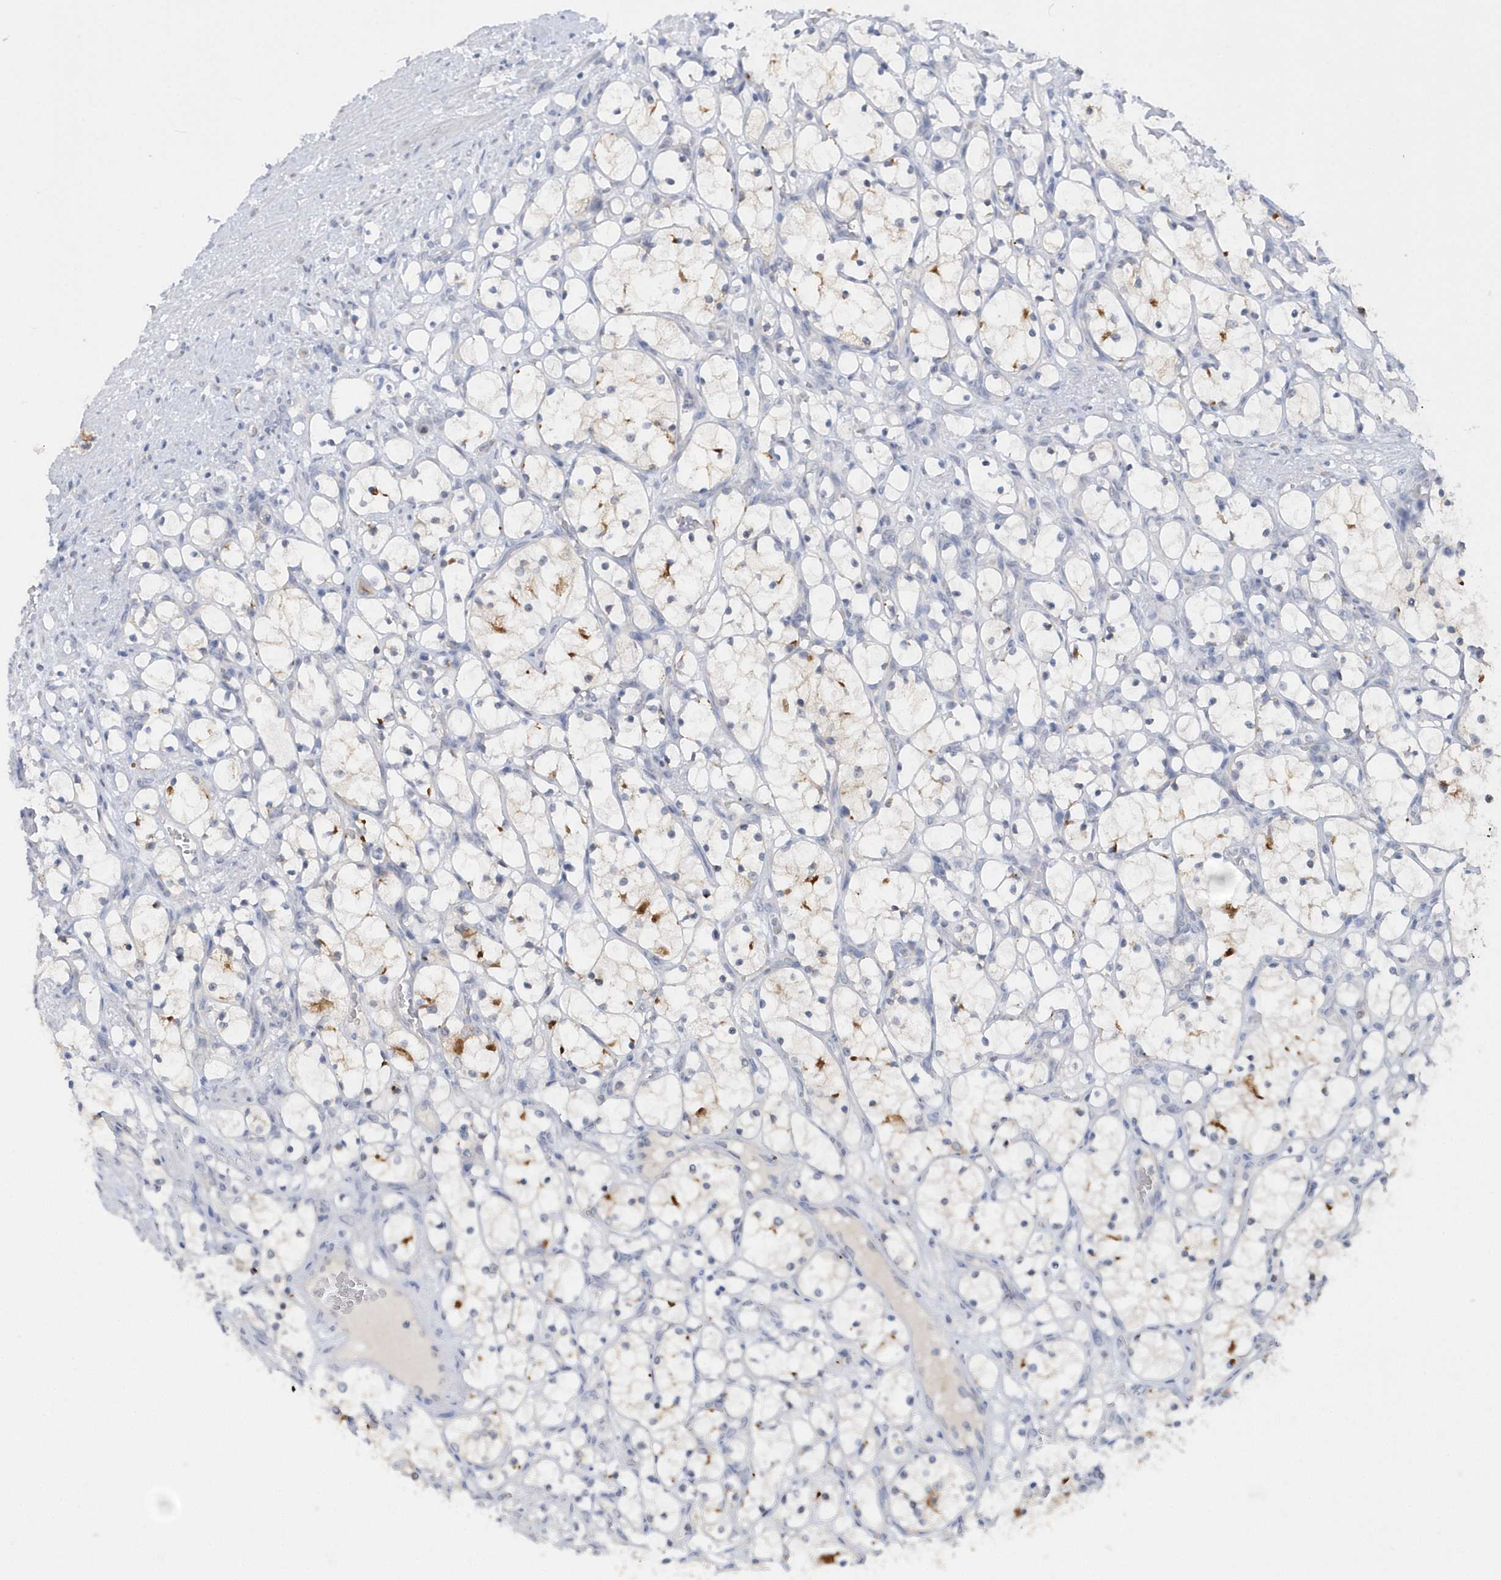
{"staining": {"intensity": "moderate", "quantity": "<25%", "location": "cytoplasmic/membranous"}, "tissue": "renal cancer", "cell_type": "Tumor cells", "image_type": "cancer", "snomed": [{"axis": "morphology", "description": "Adenocarcinoma, NOS"}, {"axis": "topography", "description": "Kidney"}], "caption": "About <25% of tumor cells in renal adenocarcinoma show moderate cytoplasmic/membranous protein positivity as visualized by brown immunohistochemical staining.", "gene": "RPE", "patient": {"sex": "female", "age": 69}}